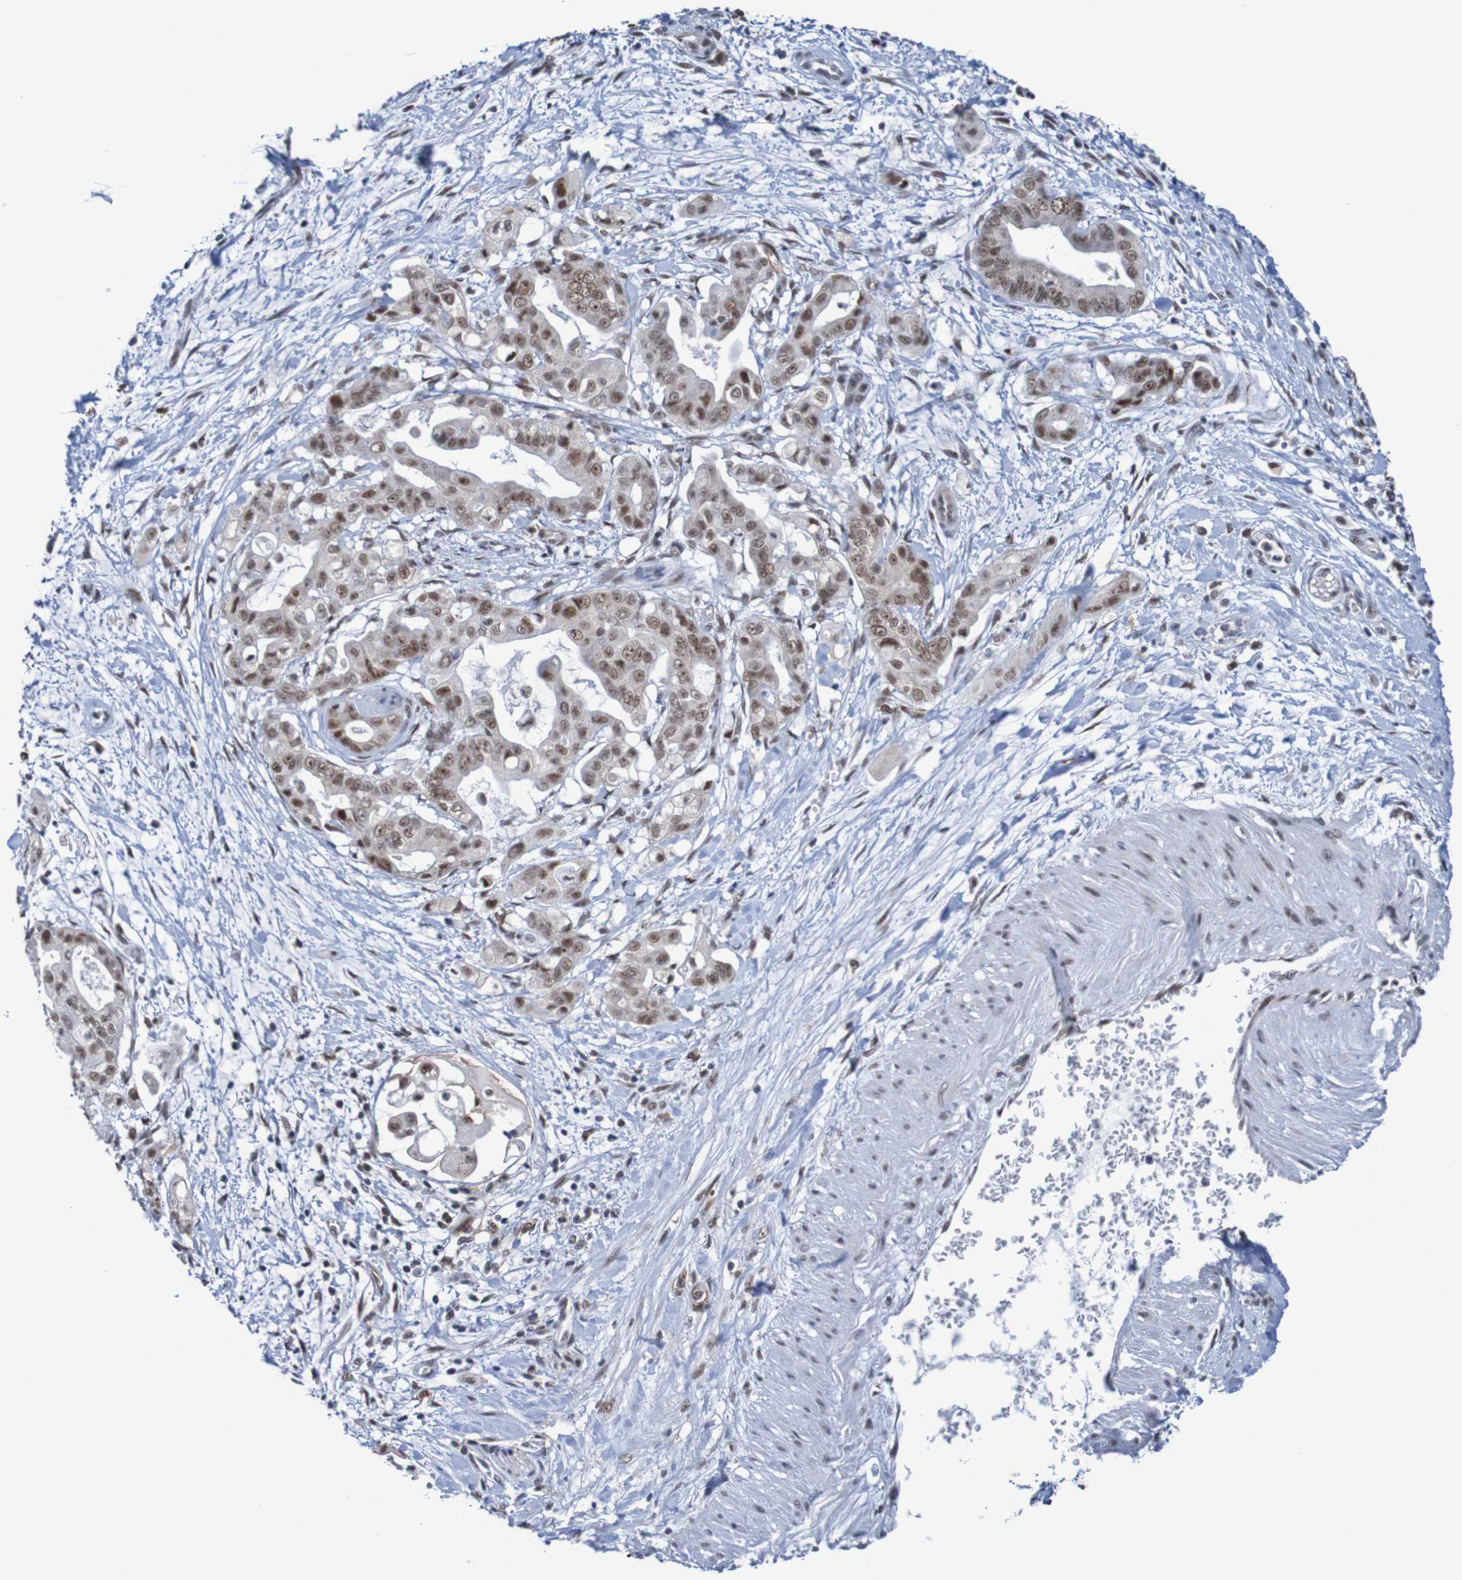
{"staining": {"intensity": "moderate", "quantity": "25%-75%", "location": "nuclear"}, "tissue": "pancreatic cancer", "cell_type": "Tumor cells", "image_type": "cancer", "snomed": [{"axis": "morphology", "description": "Adenocarcinoma, NOS"}, {"axis": "topography", "description": "Pancreas"}], "caption": "Pancreatic adenocarcinoma stained for a protein exhibits moderate nuclear positivity in tumor cells.", "gene": "CDC5L", "patient": {"sex": "female", "age": 75}}